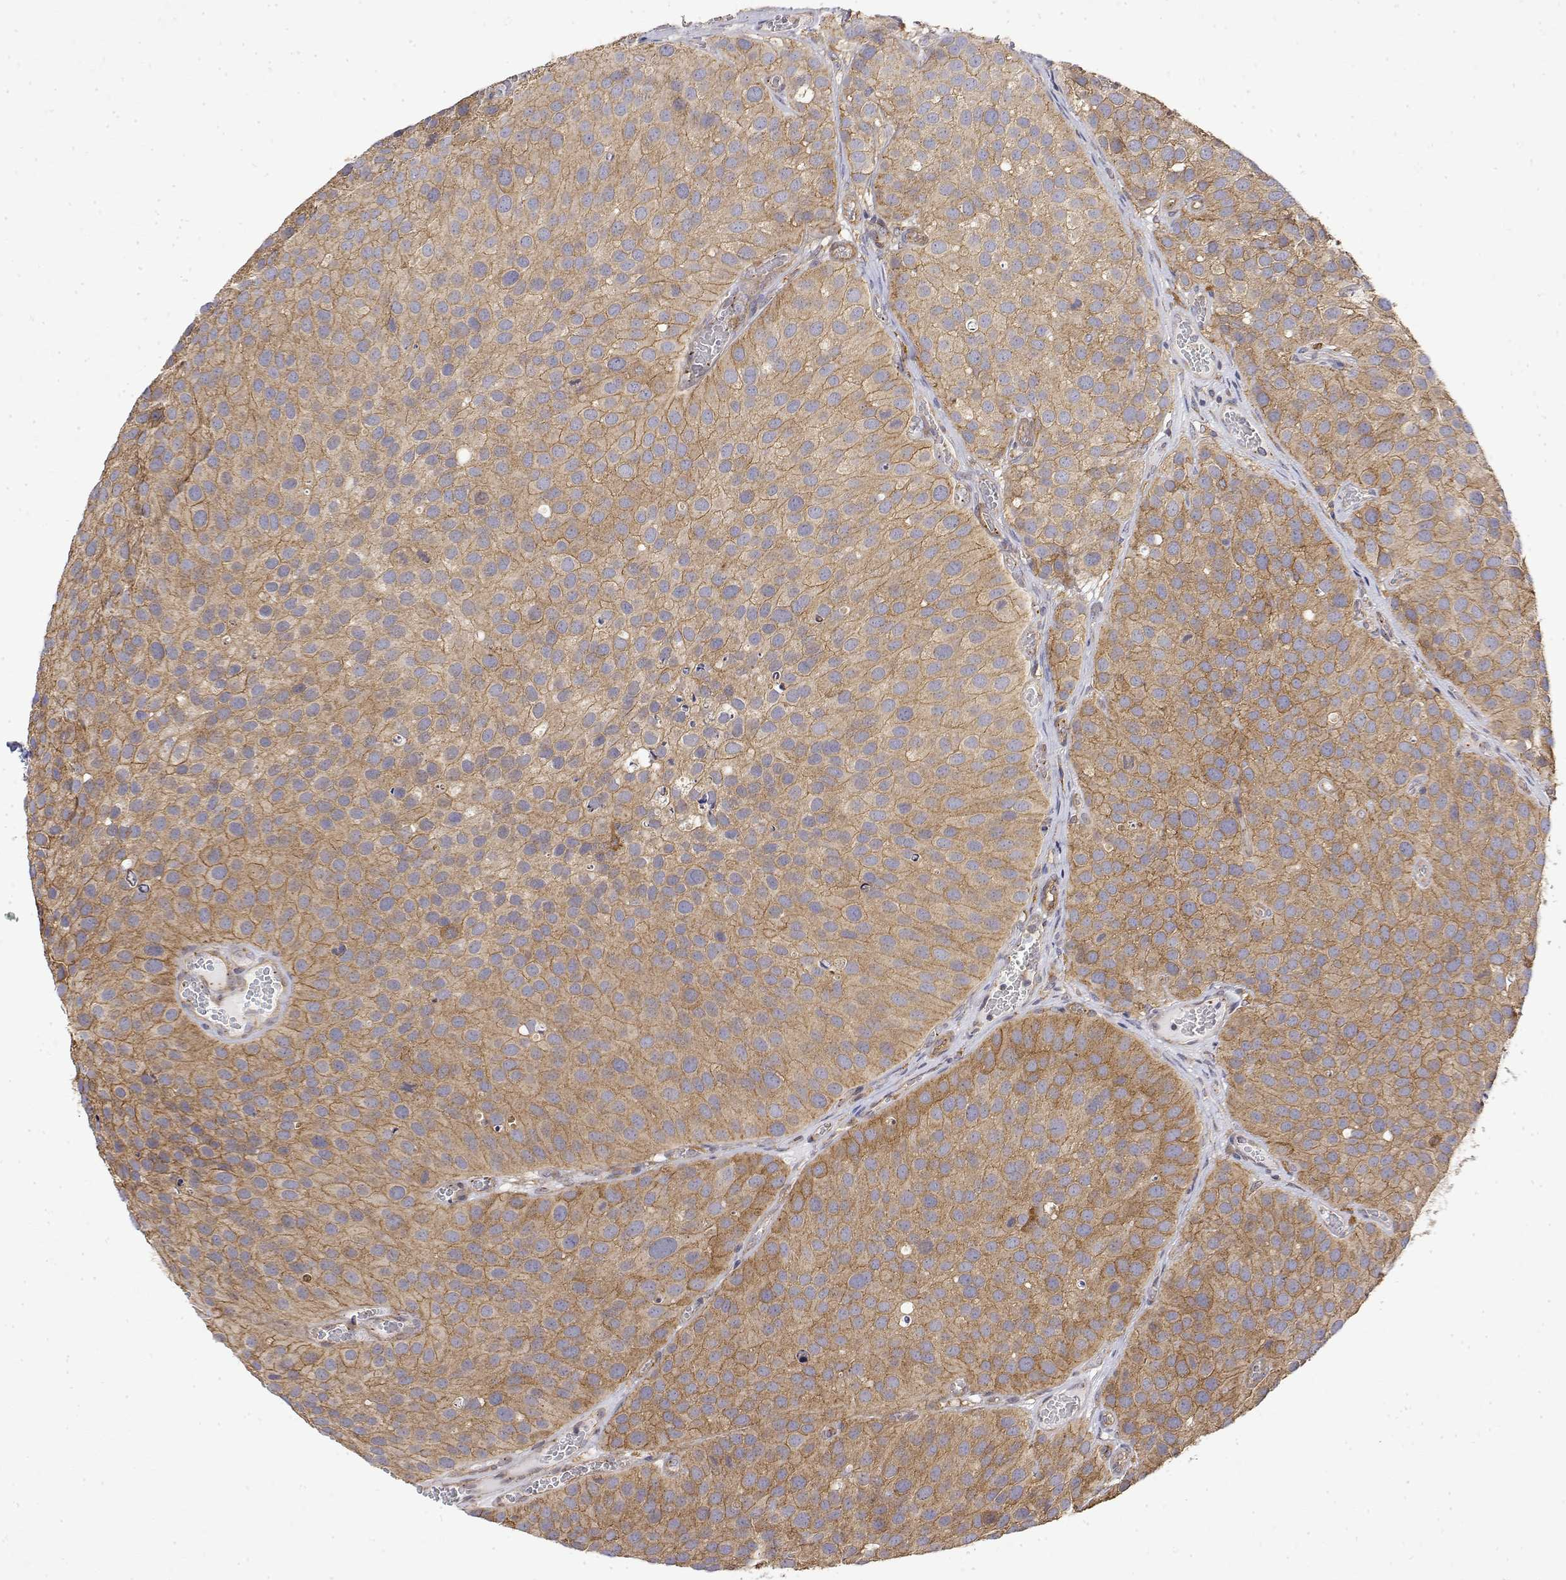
{"staining": {"intensity": "moderate", "quantity": ">75%", "location": "cytoplasmic/membranous"}, "tissue": "urothelial cancer", "cell_type": "Tumor cells", "image_type": "cancer", "snomed": [{"axis": "morphology", "description": "Urothelial carcinoma, Low grade"}, {"axis": "topography", "description": "Urinary bladder"}], "caption": "Brown immunohistochemical staining in human urothelial cancer demonstrates moderate cytoplasmic/membranous staining in approximately >75% of tumor cells.", "gene": "PACSIN2", "patient": {"sex": "female", "age": 69}}